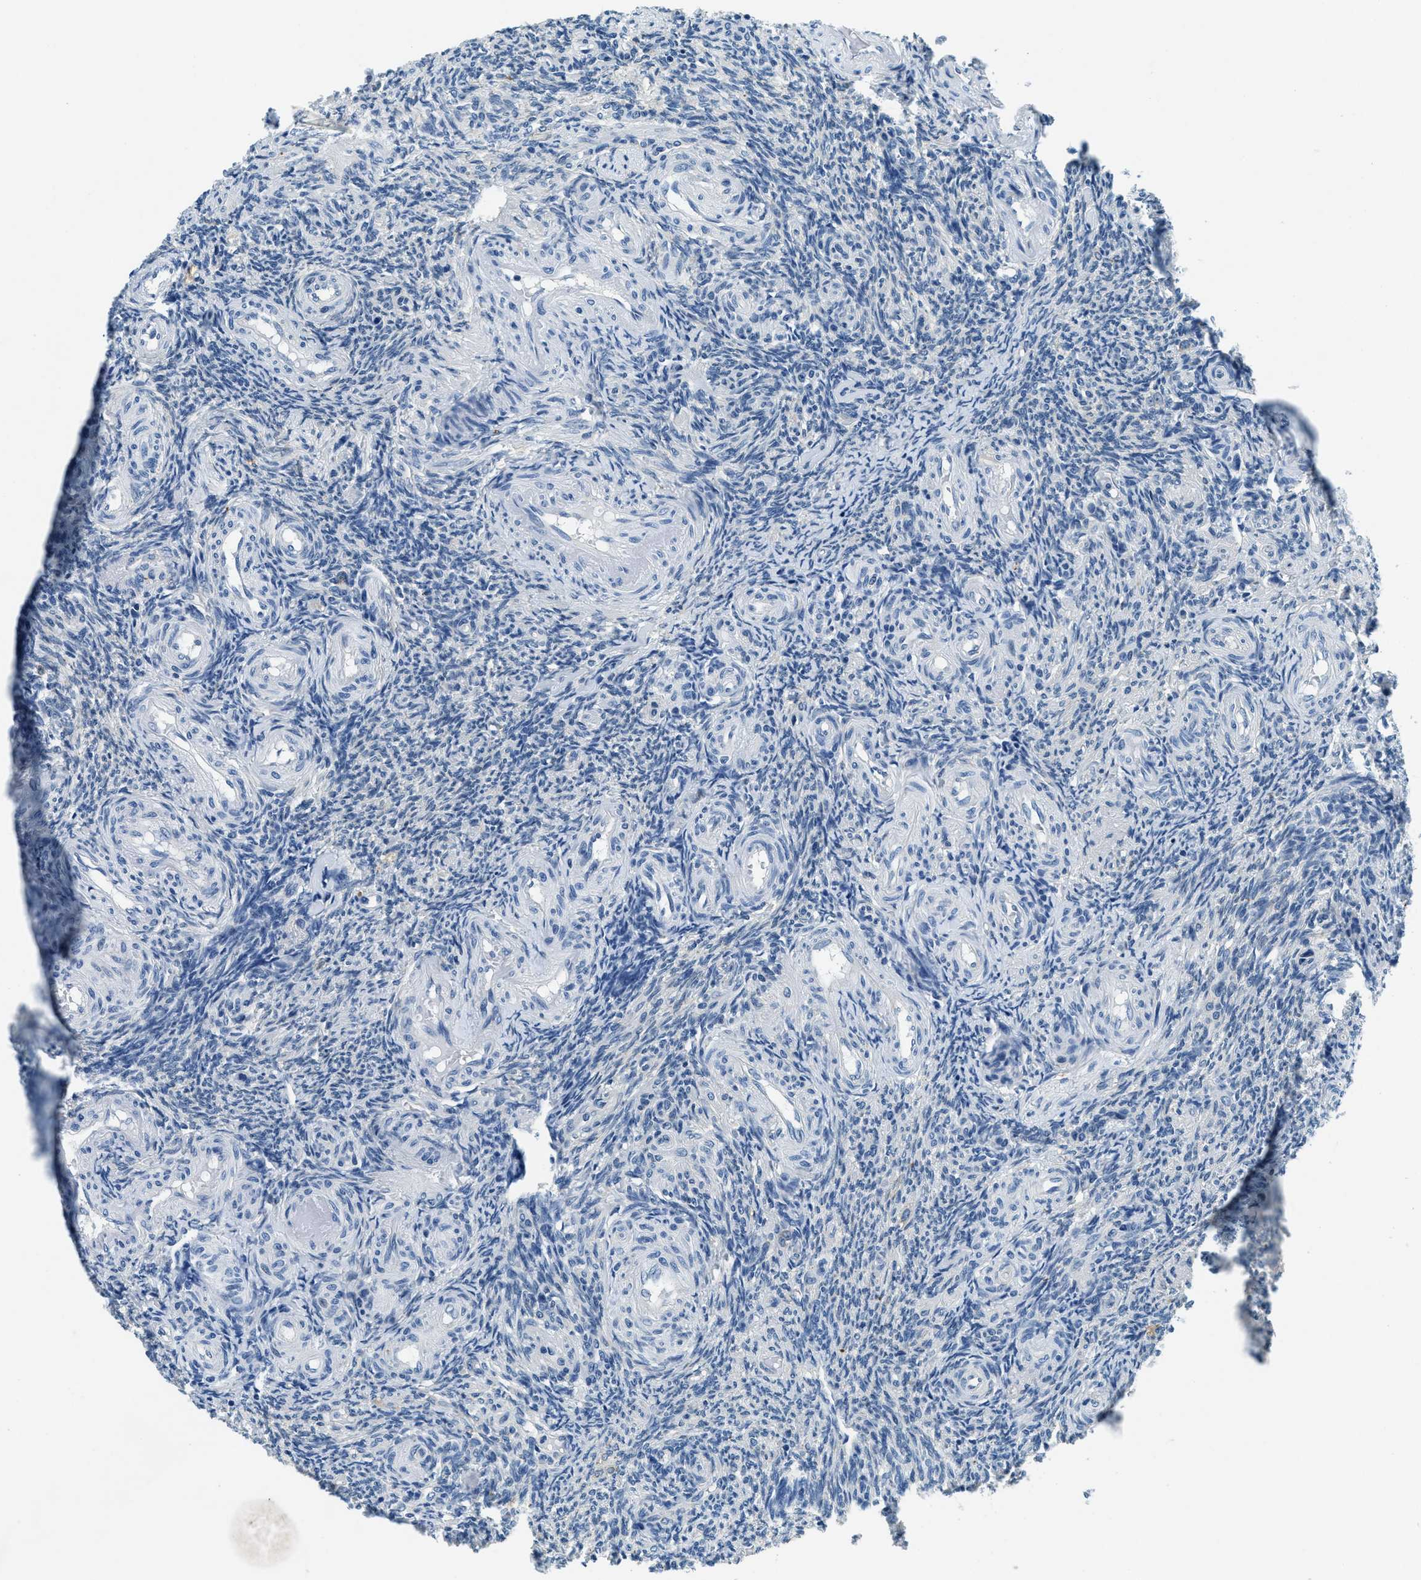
{"staining": {"intensity": "weak", "quantity": "<25%", "location": "cytoplasmic/membranous"}, "tissue": "ovary", "cell_type": "Ovarian stroma cells", "image_type": "normal", "snomed": [{"axis": "morphology", "description": "Normal tissue, NOS"}, {"axis": "topography", "description": "Ovary"}], "caption": "IHC of unremarkable human ovary reveals no positivity in ovarian stroma cells.", "gene": "UBAC2", "patient": {"sex": "female", "age": 41}}